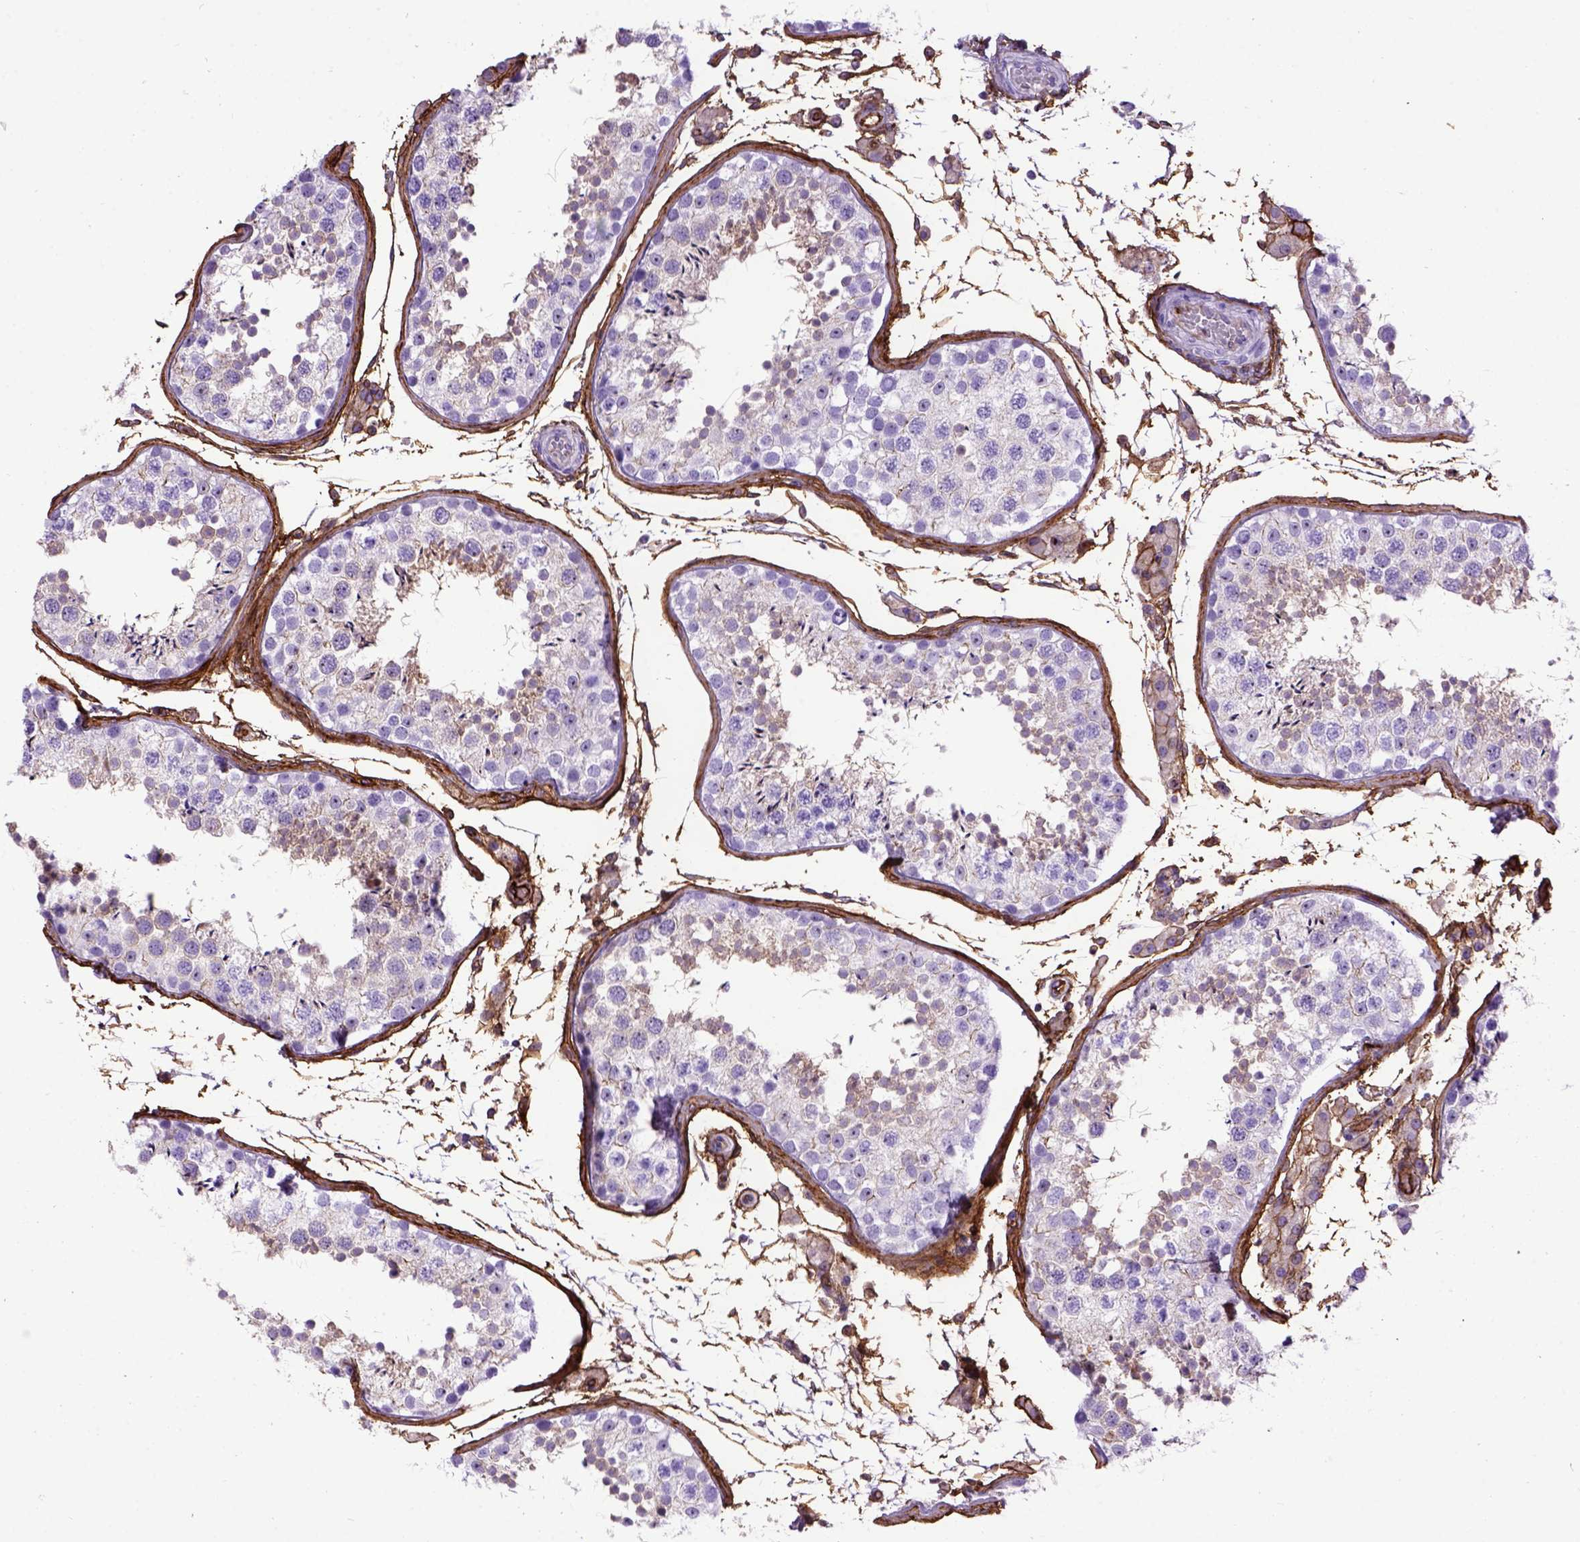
{"staining": {"intensity": "weak", "quantity": "25%-75%", "location": "cytoplasmic/membranous"}, "tissue": "testis", "cell_type": "Cells in seminiferous ducts", "image_type": "normal", "snomed": [{"axis": "morphology", "description": "Normal tissue, NOS"}, {"axis": "topography", "description": "Testis"}], "caption": "Immunohistochemical staining of unremarkable human testis reveals weak cytoplasmic/membranous protein staining in approximately 25%-75% of cells in seminiferous ducts. The protein of interest is shown in brown color, while the nuclei are stained blue.", "gene": "ENG", "patient": {"sex": "male", "age": 29}}